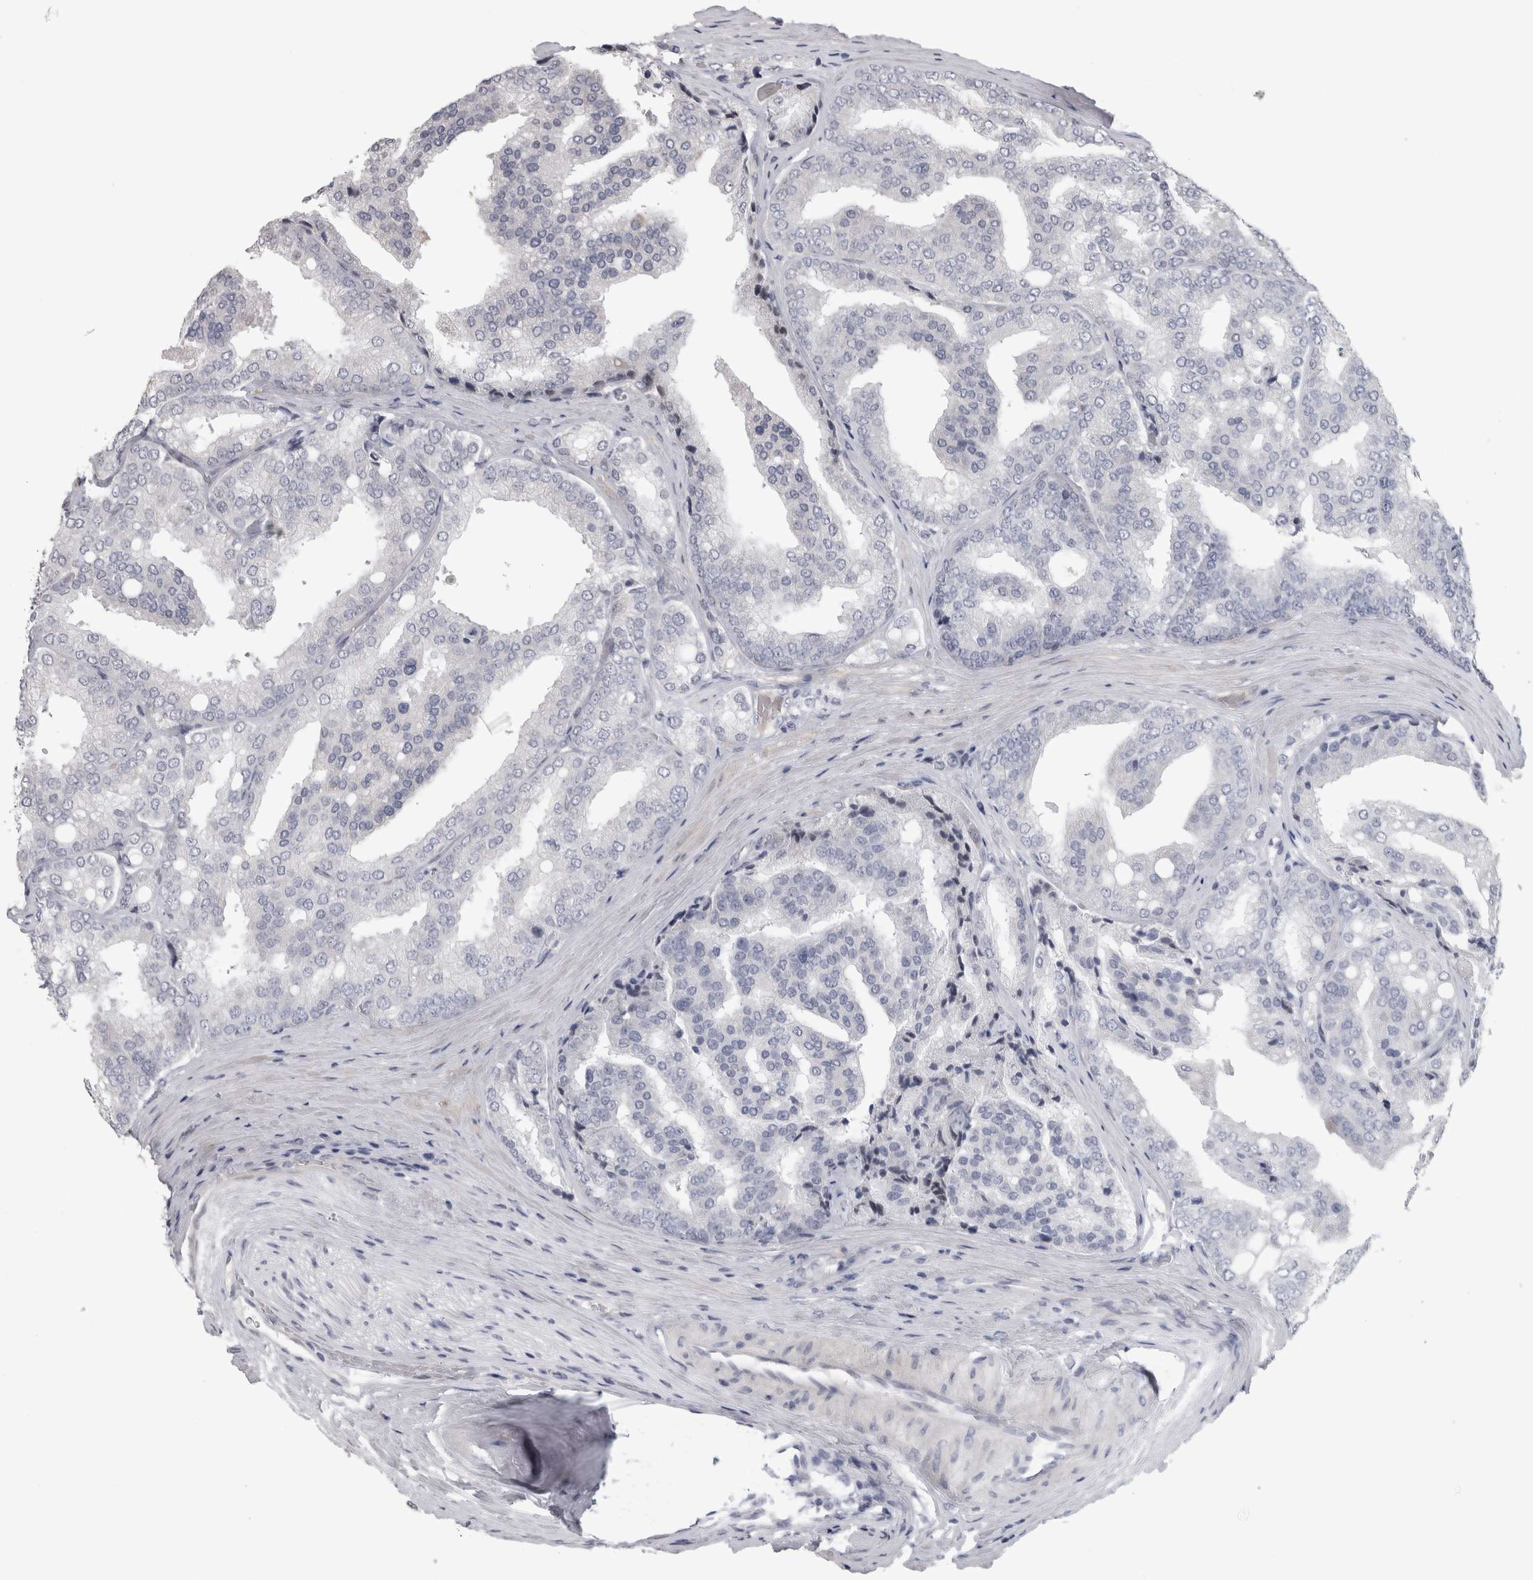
{"staining": {"intensity": "negative", "quantity": "none", "location": "none"}, "tissue": "prostate cancer", "cell_type": "Tumor cells", "image_type": "cancer", "snomed": [{"axis": "morphology", "description": "Adenocarcinoma, High grade"}, {"axis": "topography", "description": "Prostate"}], "caption": "Immunohistochemistry (IHC) micrograph of human prostate adenocarcinoma (high-grade) stained for a protein (brown), which reveals no staining in tumor cells. (DAB (3,3'-diaminobenzidine) immunohistochemistry (IHC) with hematoxylin counter stain).", "gene": "IFI44", "patient": {"sex": "male", "age": 50}}